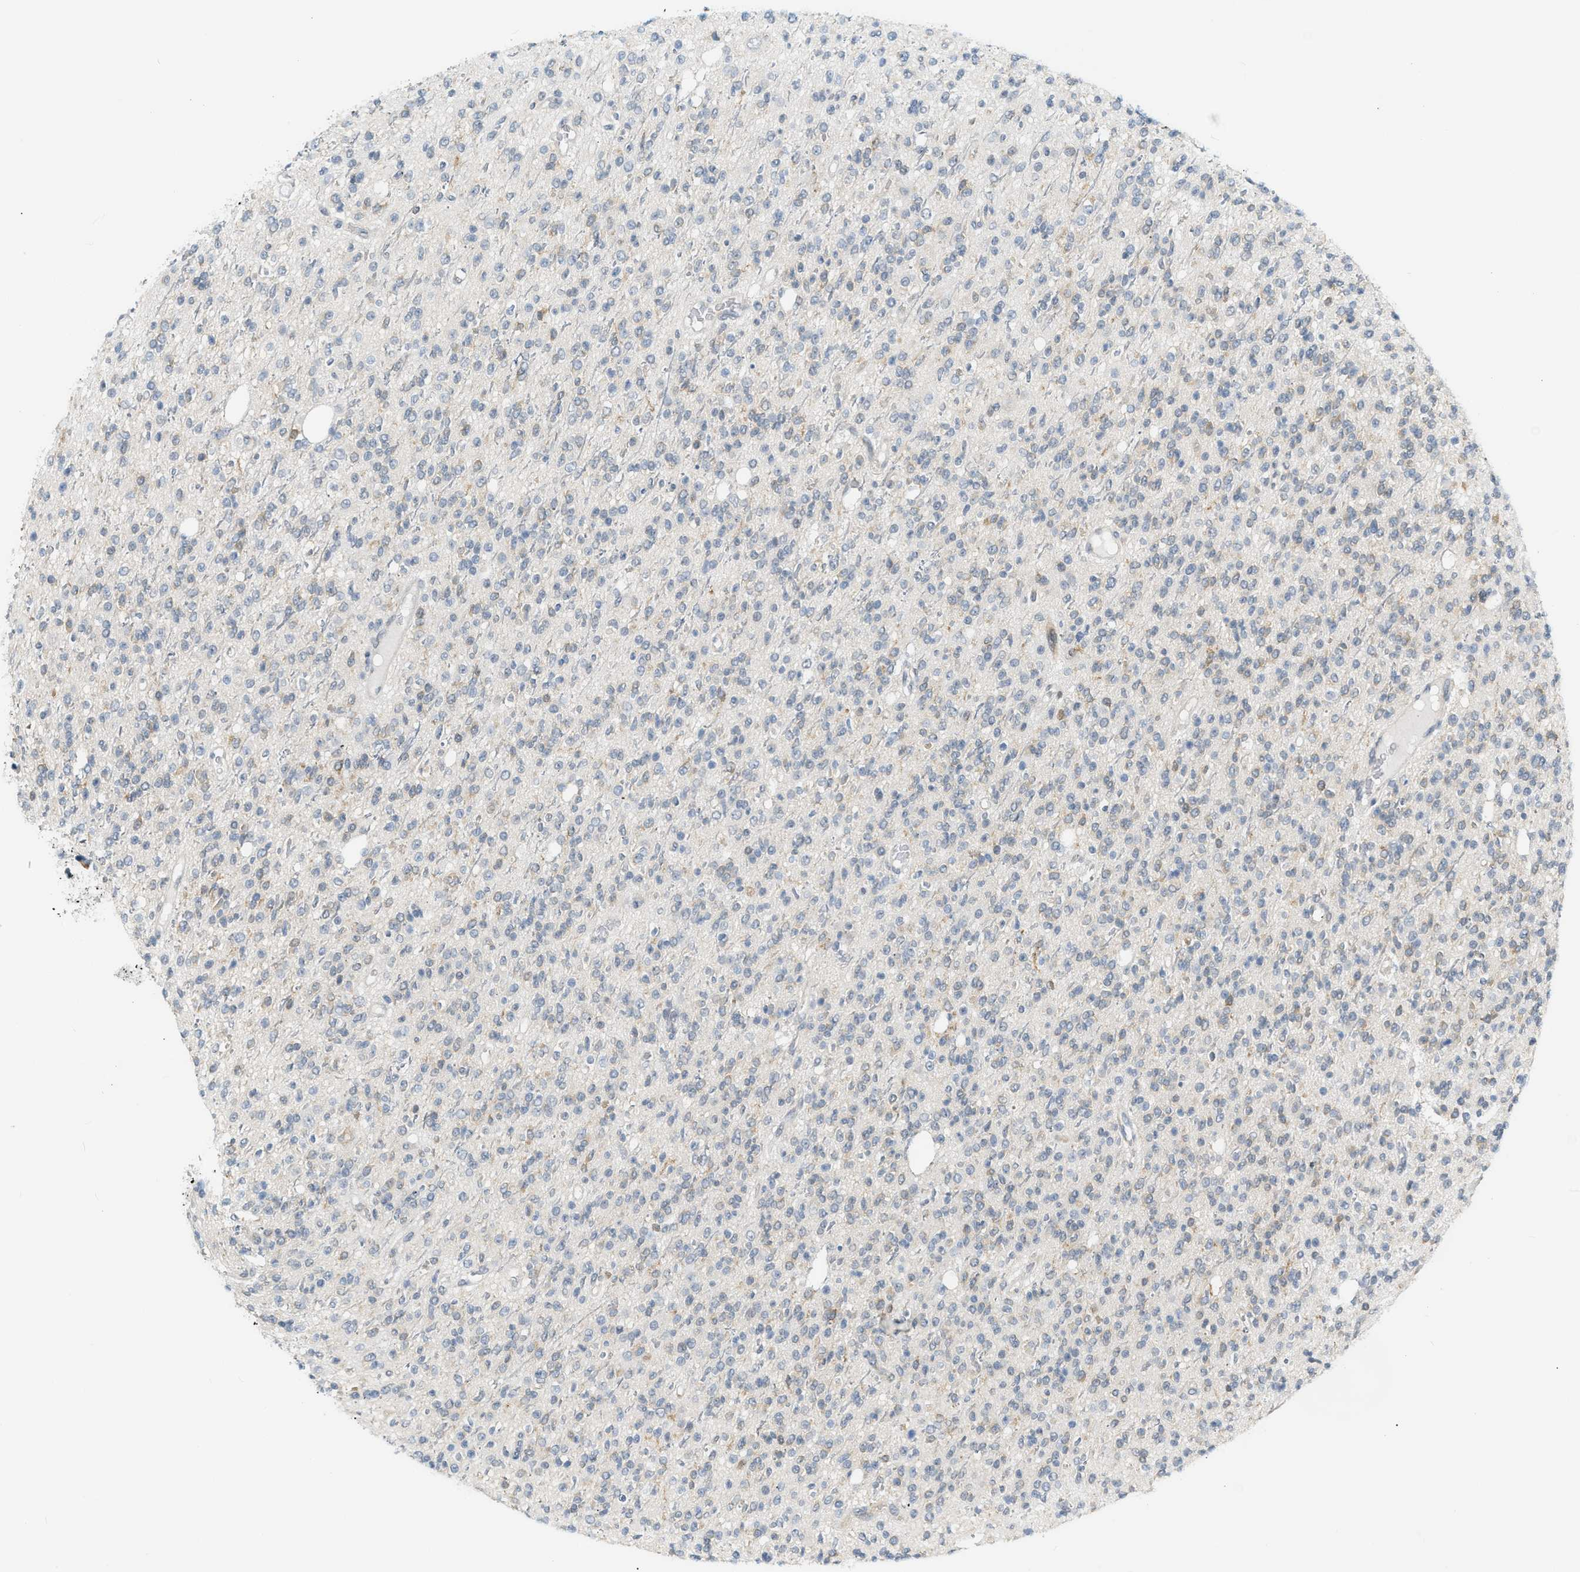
{"staining": {"intensity": "negative", "quantity": "none", "location": "none"}, "tissue": "glioma", "cell_type": "Tumor cells", "image_type": "cancer", "snomed": [{"axis": "morphology", "description": "Glioma, malignant, High grade"}, {"axis": "topography", "description": "Brain"}], "caption": "Immunohistochemistry (IHC) photomicrograph of malignant glioma (high-grade) stained for a protein (brown), which exhibits no expression in tumor cells.", "gene": "ZNF408", "patient": {"sex": "male", "age": 34}}